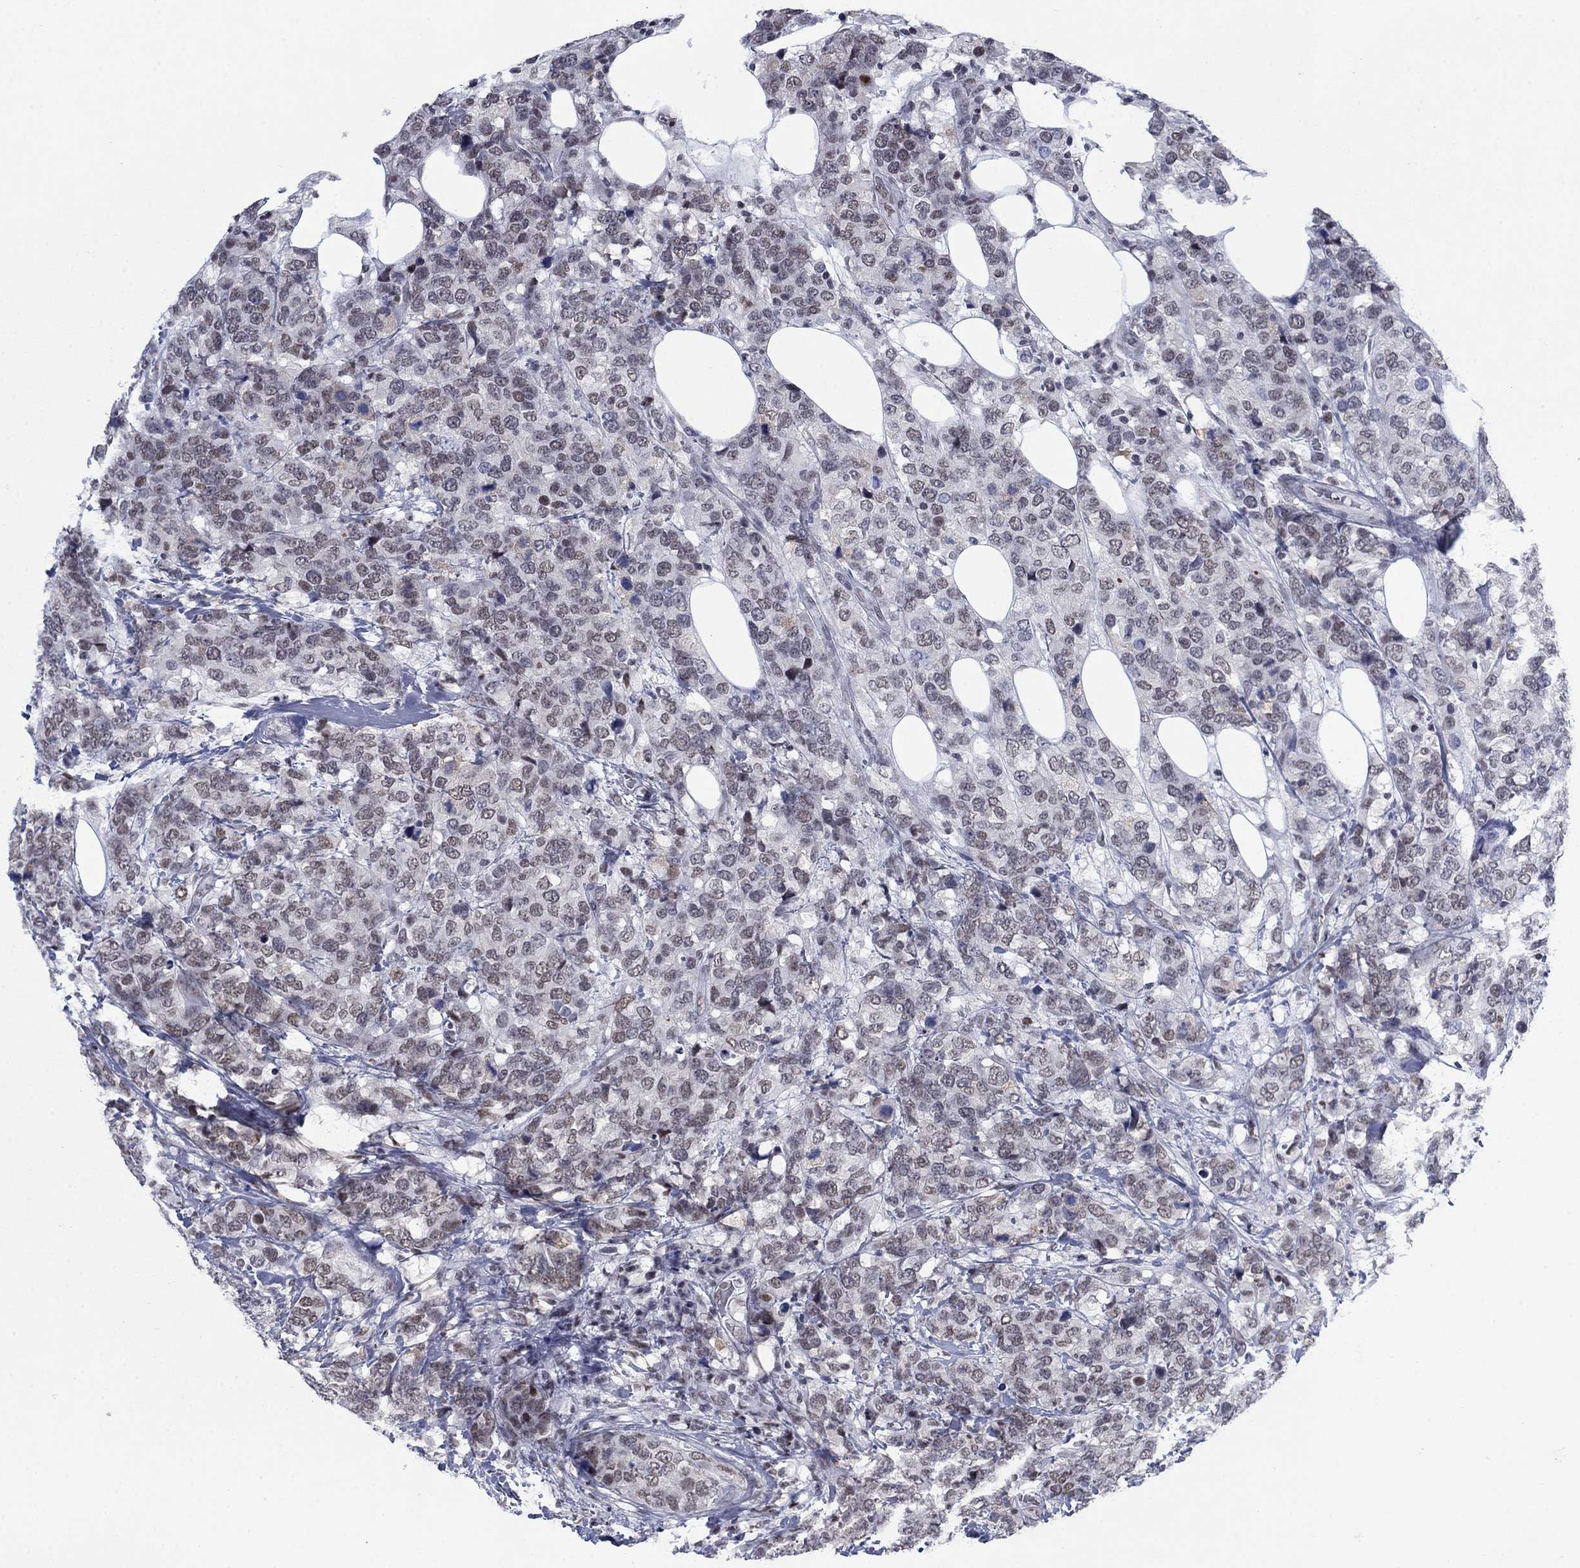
{"staining": {"intensity": "weak", "quantity": "<25%", "location": "nuclear"}, "tissue": "breast cancer", "cell_type": "Tumor cells", "image_type": "cancer", "snomed": [{"axis": "morphology", "description": "Lobular carcinoma"}, {"axis": "topography", "description": "Breast"}], "caption": "DAB (3,3'-diaminobenzidine) immunohistochemical staining of breast cancer demonstrates no significant positivity in tumor cells.", "gene": "NPAS3", "patient": {"sex": "female", "age": 59}}